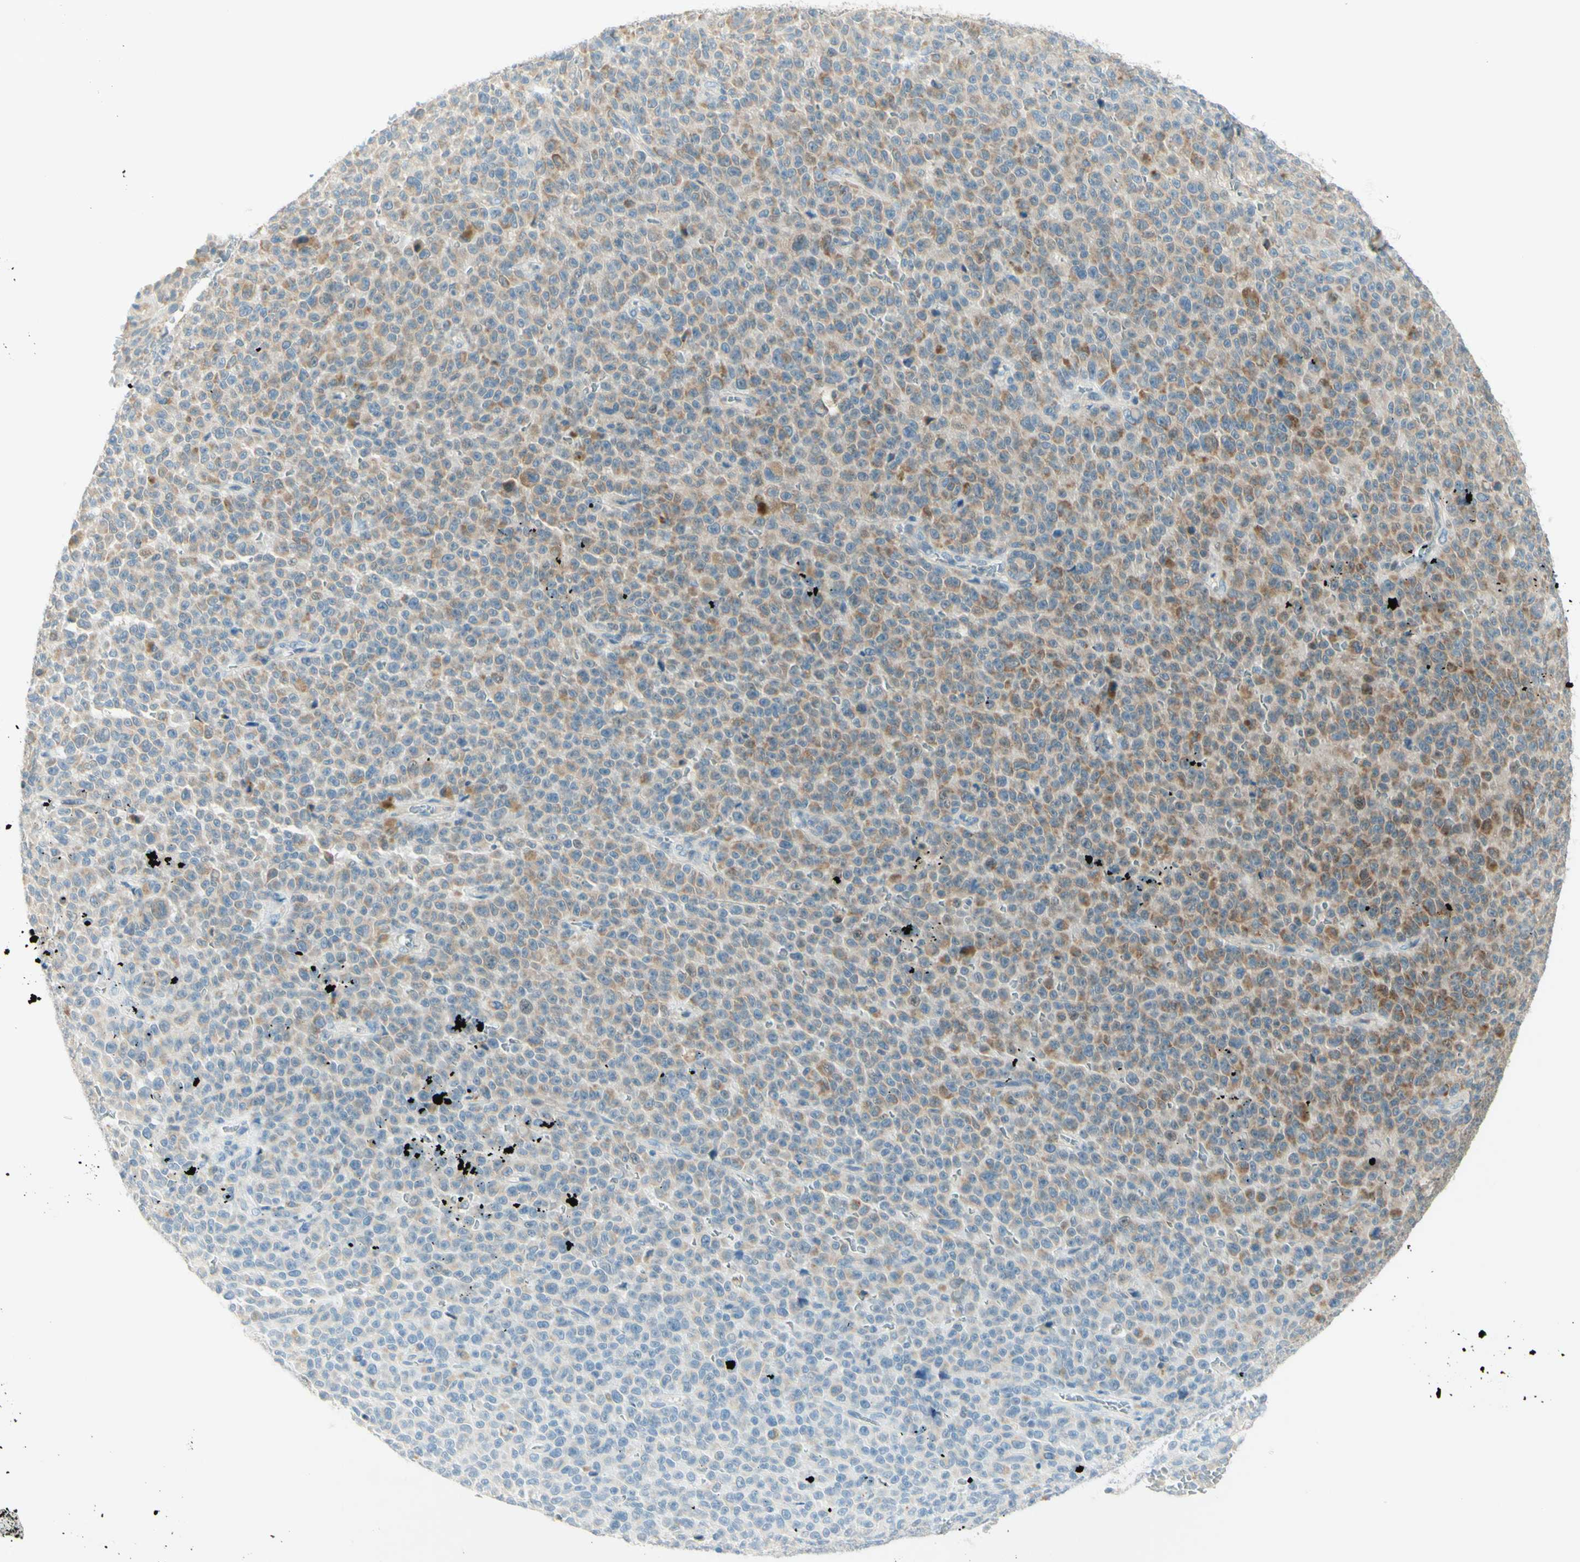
{"staining": {"intensity": "weak", "quantity": "25%-75%", "location": "cytoplasmic/membranous"}, "tissue": "melanoma", "cell_type": "Tumor cells", "image_type": "cancer", "snomed": [{"axis": "morphology", "description": "Malignant melanoma, NOS"}, {"axis": "topography", "description": "Skin"}], "caption": "Protein expression by immunohistochemistry exhibits weak cytoplasmic/membranous expression in about 25%-75% of tumor cells in melanoma.", "gene": "PROM1", "patient": {"sex": "female", "age": 82}}